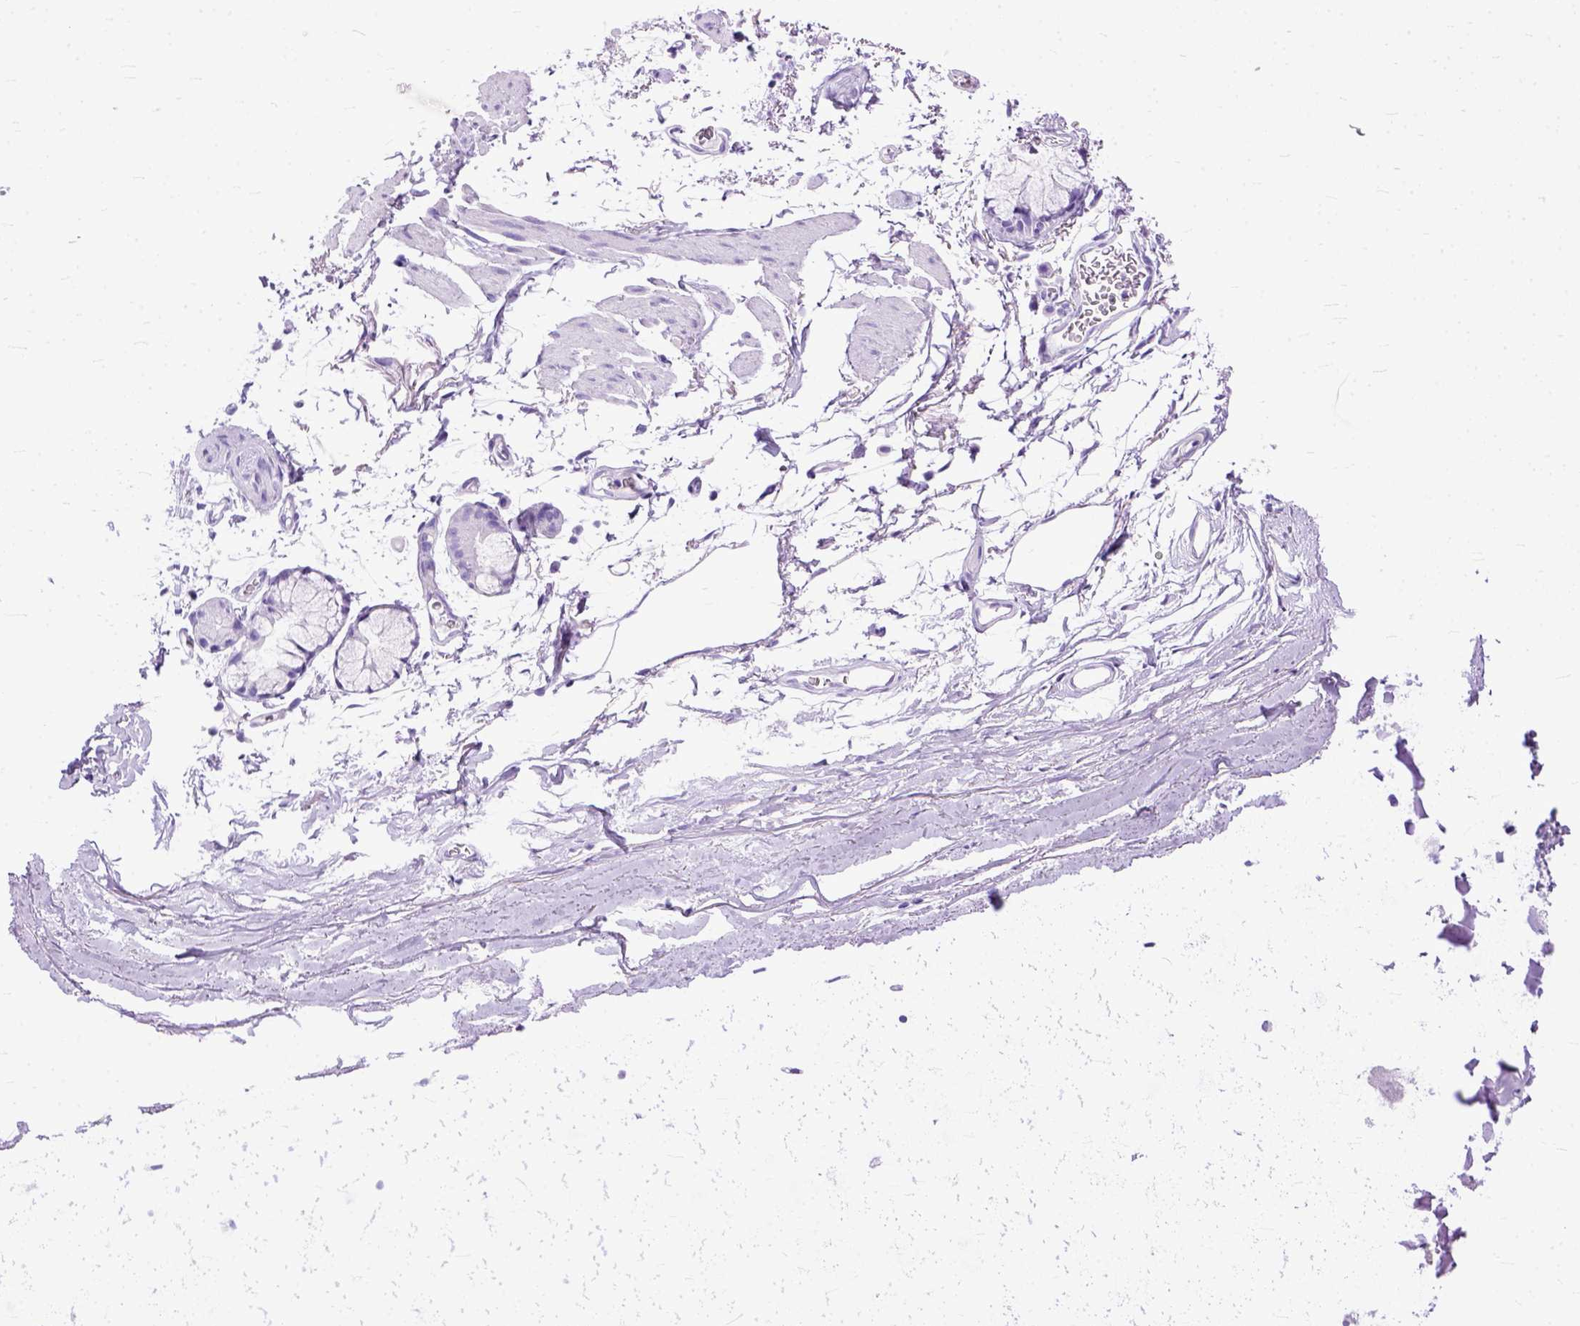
{"staining": {"intensity": "negative", "quantity": "none", "location": "none"}, "tissue": "adipose tissue", "cell_type": "Adipocytes", "image_type": "normal", "snomed": [{"axis": "morphology", "description": "Normal tissue, NOS"}, {"axis": "topography", "description": "Cartilage tissue"}, {"axis": "topography", "description": "Bronchus"}], "caption": "This is an immunohistochemistry histopathology image of normal human adipose tissue. There is no staining in adipocytes.", "gene": "GNGT1", "patient": {"sex": "female", "age": 79}}